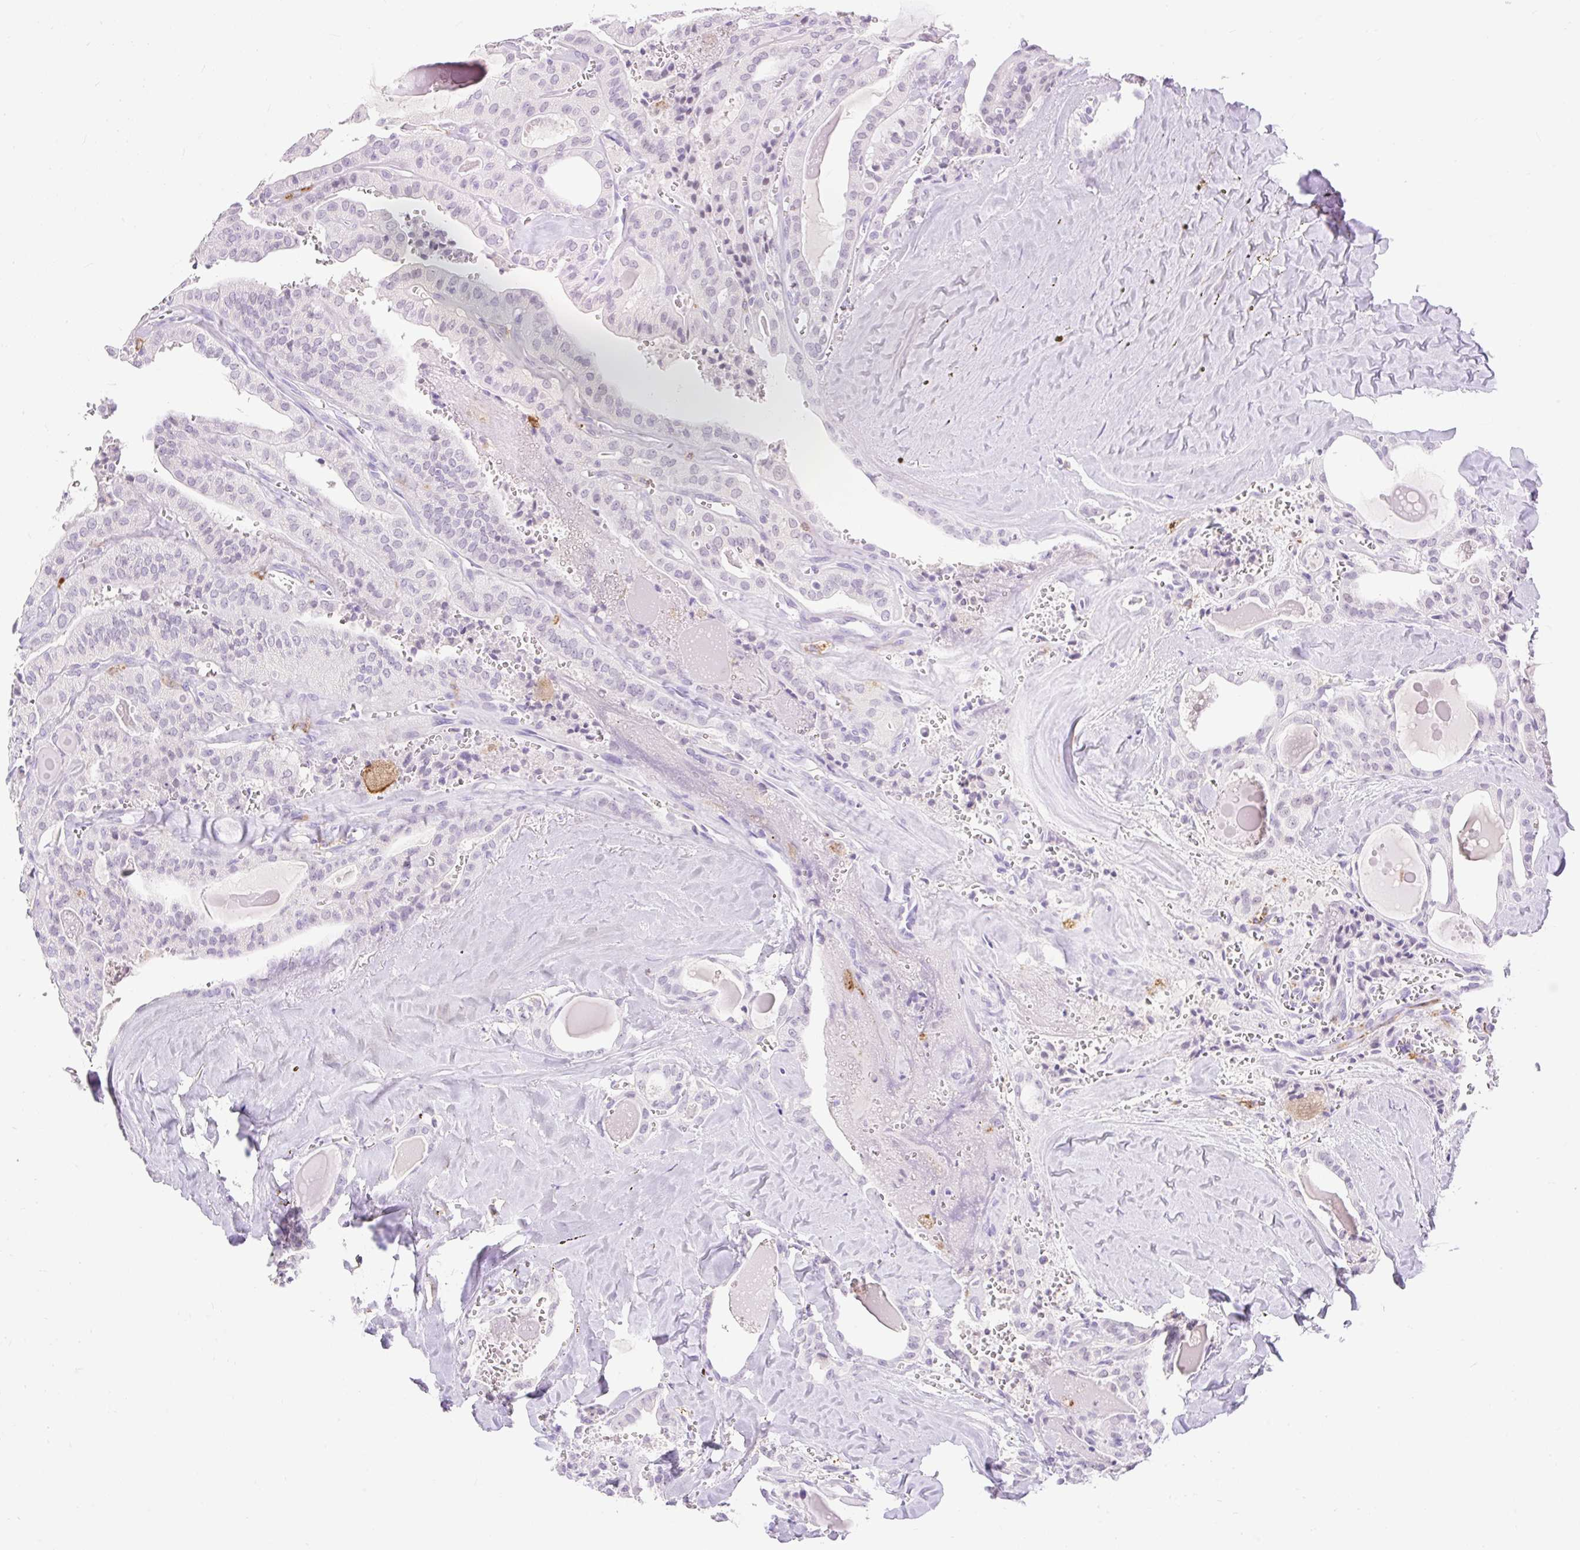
{"staining": {"intensity": "negative", "quantity": "none", "location": "none"}, "tissue": "thyroid cancer", "cell_type": "Tumor cells", "image_type": "cancer", "snomed": [{"axis": "morphology", "description": "Papillary adenocarcinoma, NOS"}, {"axis": "topography", "description": "Thyroid gland"}], "caption": "The immunohistochemistry image has no significant expression in tumor cells of thyroid cancer tissue. The staining was performed using DAB (3,3'-diaminobenzidine) to visualize the protein expression in brown, while the nuclei were stained in blue with hematoxylin (Magnification: 20x).", "gene": "SIGLEC1", "patient": {"sex": "male", "age": 52}}